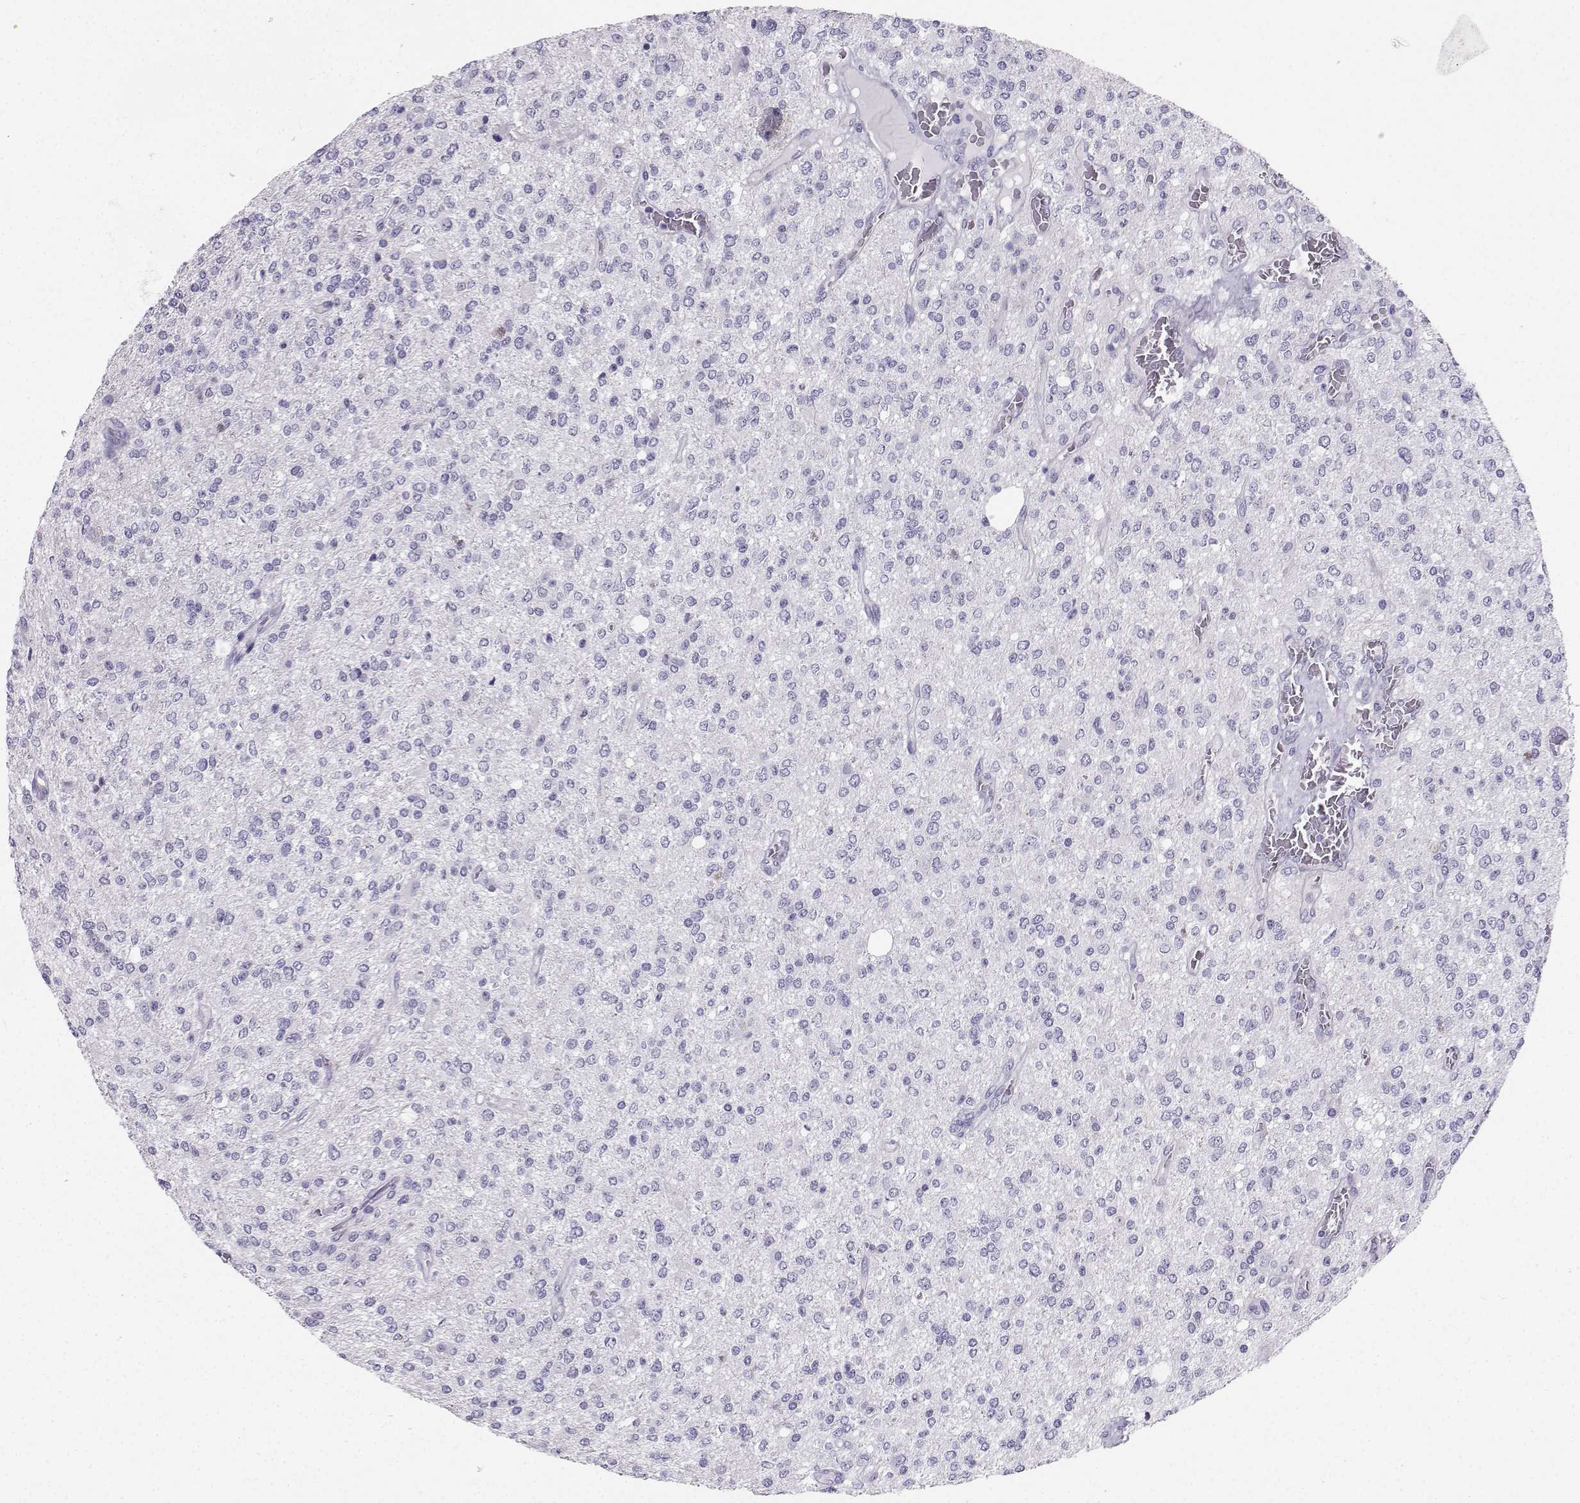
{"staining": {"intensity": "negative", "quantity": "none", "location": "none"}, "tissue": "glioma", "cell_type": "Tumor cells", "image_type": "cancer", "snomed": [{"axis": "morphology", "description": "Glioma, malignant, Low grade"}, {"axis": "topography", "description": "Brain"}], "caption": "A high-resolution micrograph shows immunohistochemistry (IHC) staining of glioma, which exhibits no significant staining in tumor cells.", "gene": "IQCD", "patient": {"sex": "male", "age": 67}}